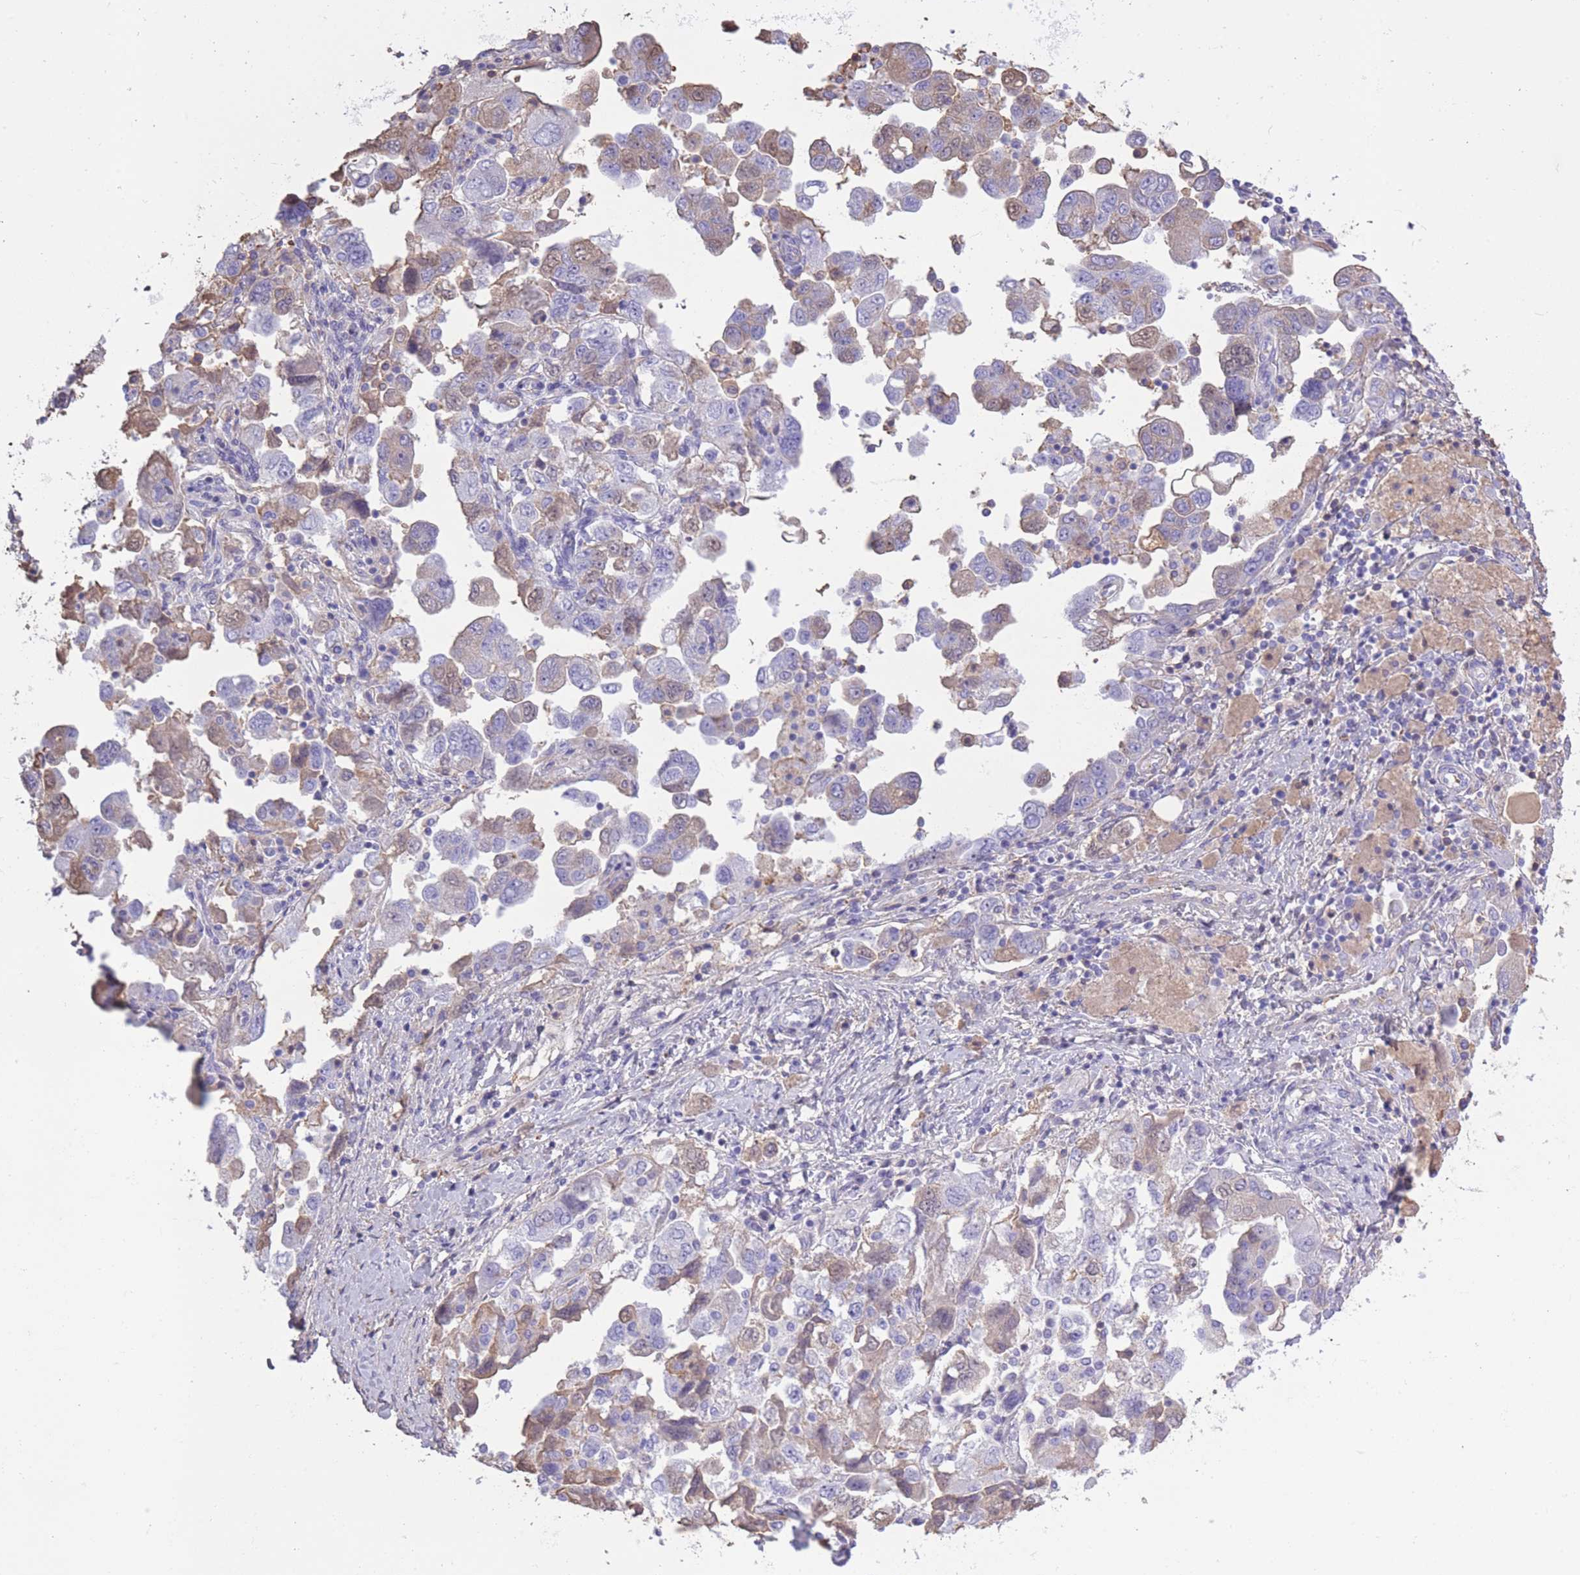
{"staining": {"intensity": "weak", "quantity": "25%-75%", "location": "cytoplasmic/membranous,nuclear"}, "tissue": "ovarian cancer", "cell_type": "Tumor cells", "image_type": "cancer", "snomed": [{"axis": "morphology", "description": "Carcinoma, NOS"}, {"axis": "morphology", "description": "Cystadenocarcinoma, serous, NOS"}, {"axis": "topography", "description": "Ovary"}], "caption": "Immunohistochemical staining of human ovarian serous cystadenocarcinoma demonstrates low levels of weak cytoplasmic/membranous and nuclear protein positivity in approximately 25%-75% of tumor cells.", "gene": "AP3S2", "patient": {"sex": "female", "age": 69}}